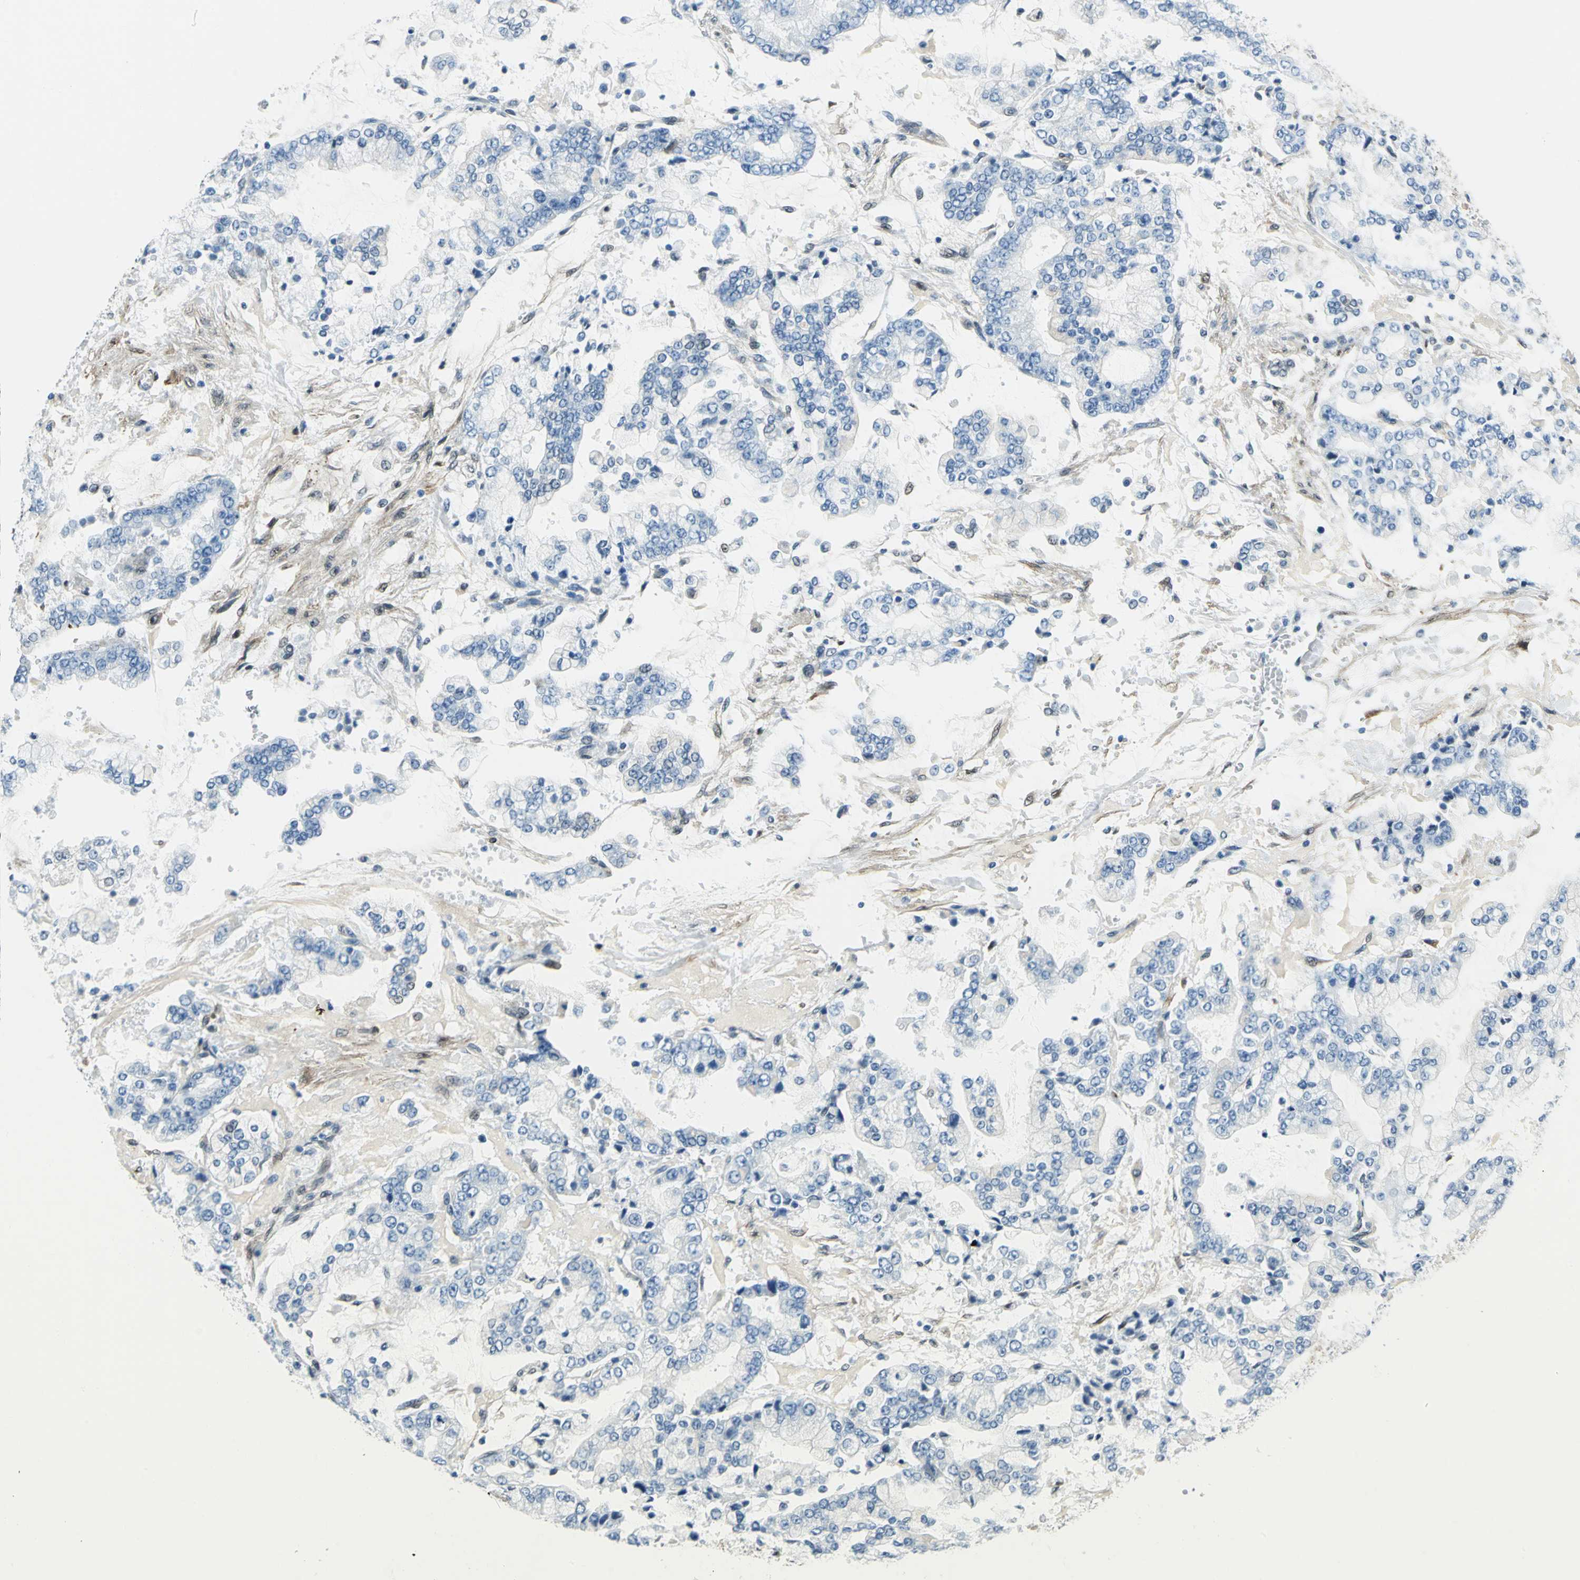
{"staining": {"intensity": "negative", "quantity": "none", "location": "none"}, "tissue": "stomach cancer", "cell_type": "Tumor cells", "image_type": "cancer", "snomed": [{"axis": "morphology", "description": "Adenocarcinoma, NOS"}, {"axis": "topography", "description": "Stomach"}], "caption": "Adenocarcinoma (stomach) was stained to show a protein in brown. There is no significant positivity in tumor cells.", "gene": "HSPB1", "patient": {"sex": "male", "age": 76}}